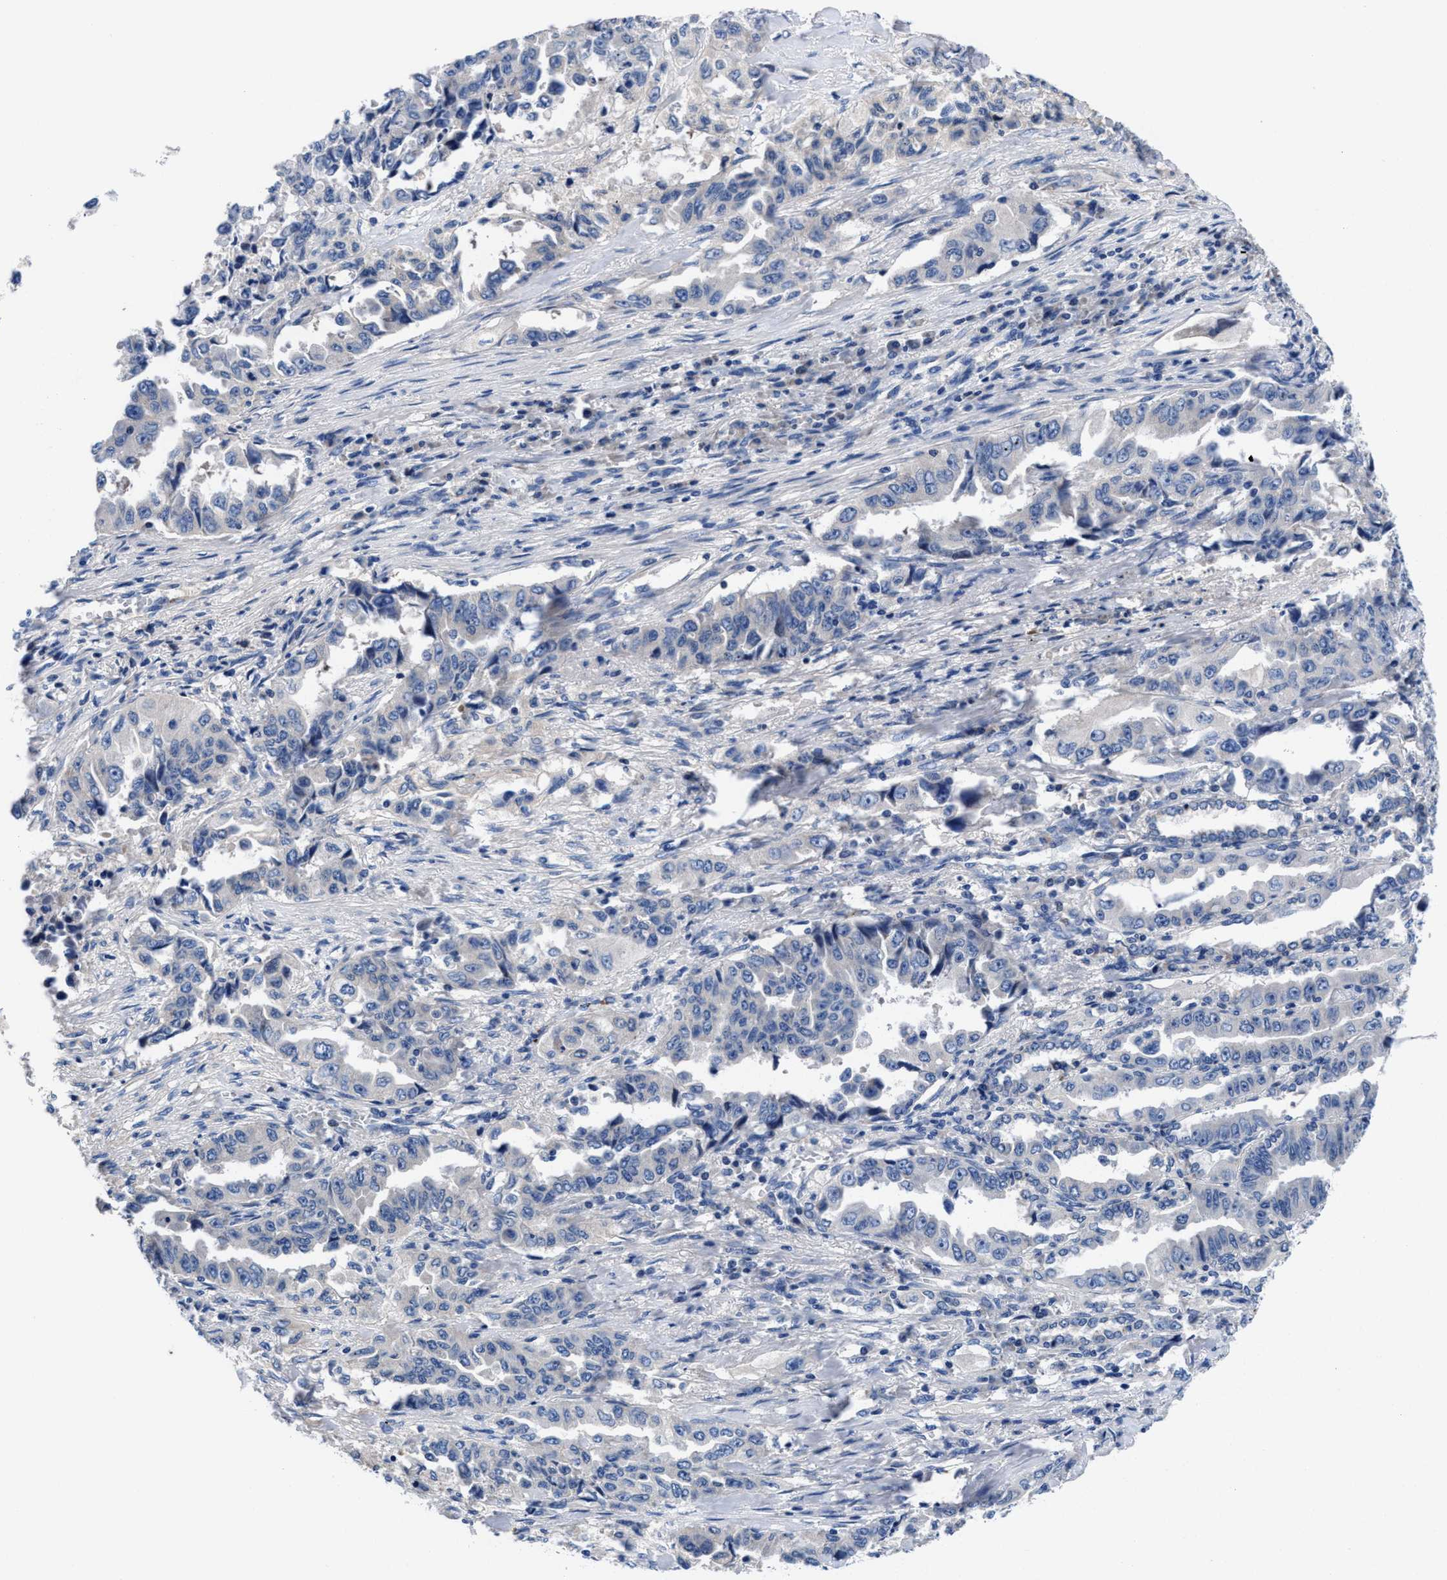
{"staining": {"intensity": "negative", "quantity": "none", "location": "none"}, "tissue": "lung cancer", "cell_type": "Tumor cells", "image_type": "cancer", "snomed": [{"axis": "morphology", "description": "Adenocarcinoma, NOS"}, {"axis": "topography", "description": "Lung"}], "caption": "Immunohistochemical staining of human lung cancer displays no significant expression in tumor cells.", "gene": "DHRS13", "patient": {"sex": "female", "age": 51}}